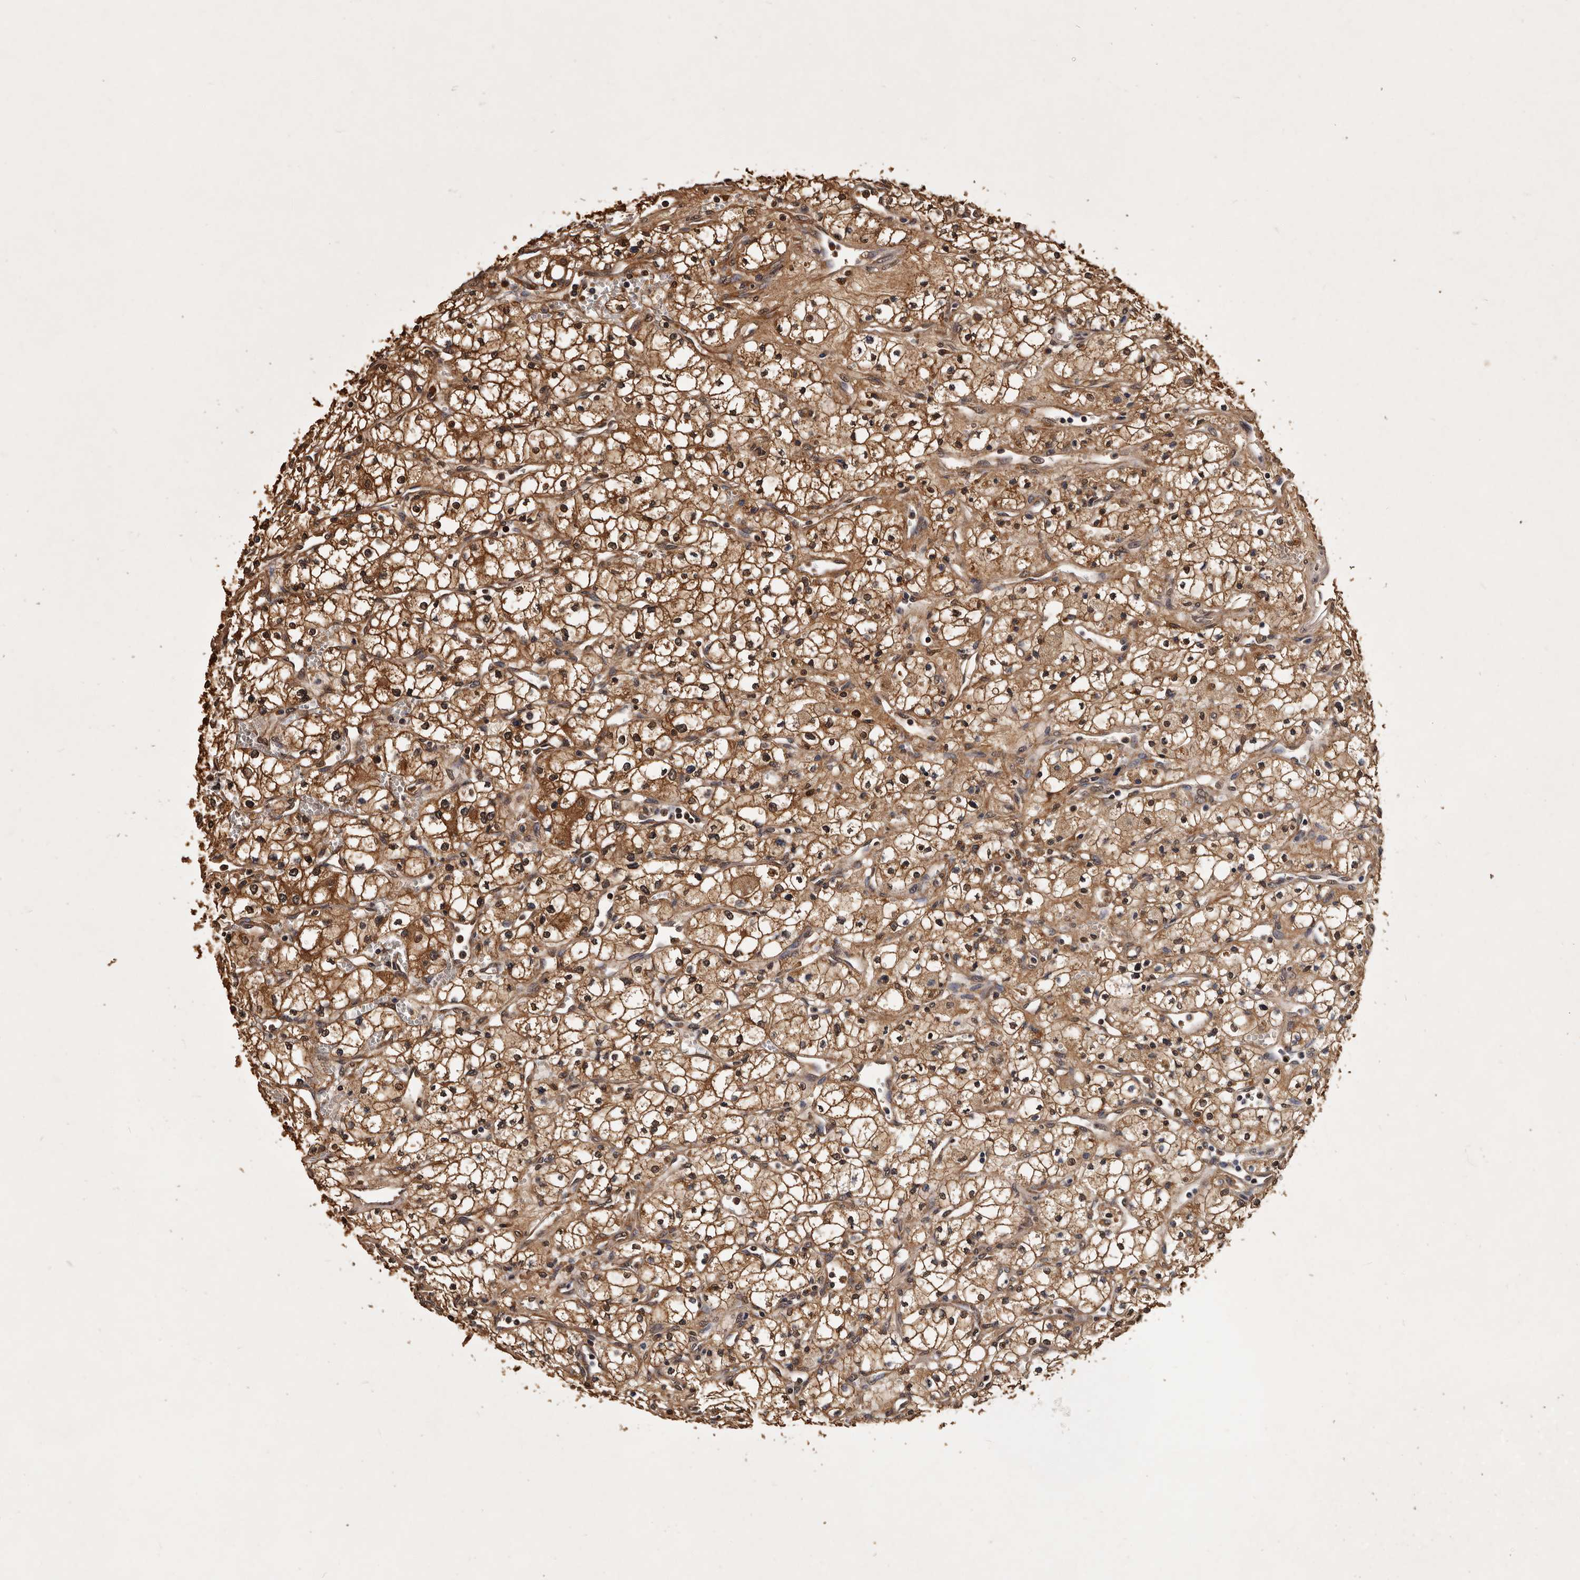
{"staining": {"intensity": "strong", "quantity": ">75%", "location": "cytoplasmic/membranous"}, "tissue": "renal cancer", "cell_type": "Tumor cells", "image_type": "cancer", "snomed": [{"axis": "morphology", "description": "Adenocarcinoma, NOS"}, {"axis": "topography", "description": "Kidney"}], "caption": "Immunohistochemistry (IHC) histopathology image of human renal cancer stained for a protein (brown), which displays high levels of strong cytoplasmic/membranous staining in approximately >75% of tumor cells.", "gene": "PARS2", "patient": {"sex": "male", "age": 59}}